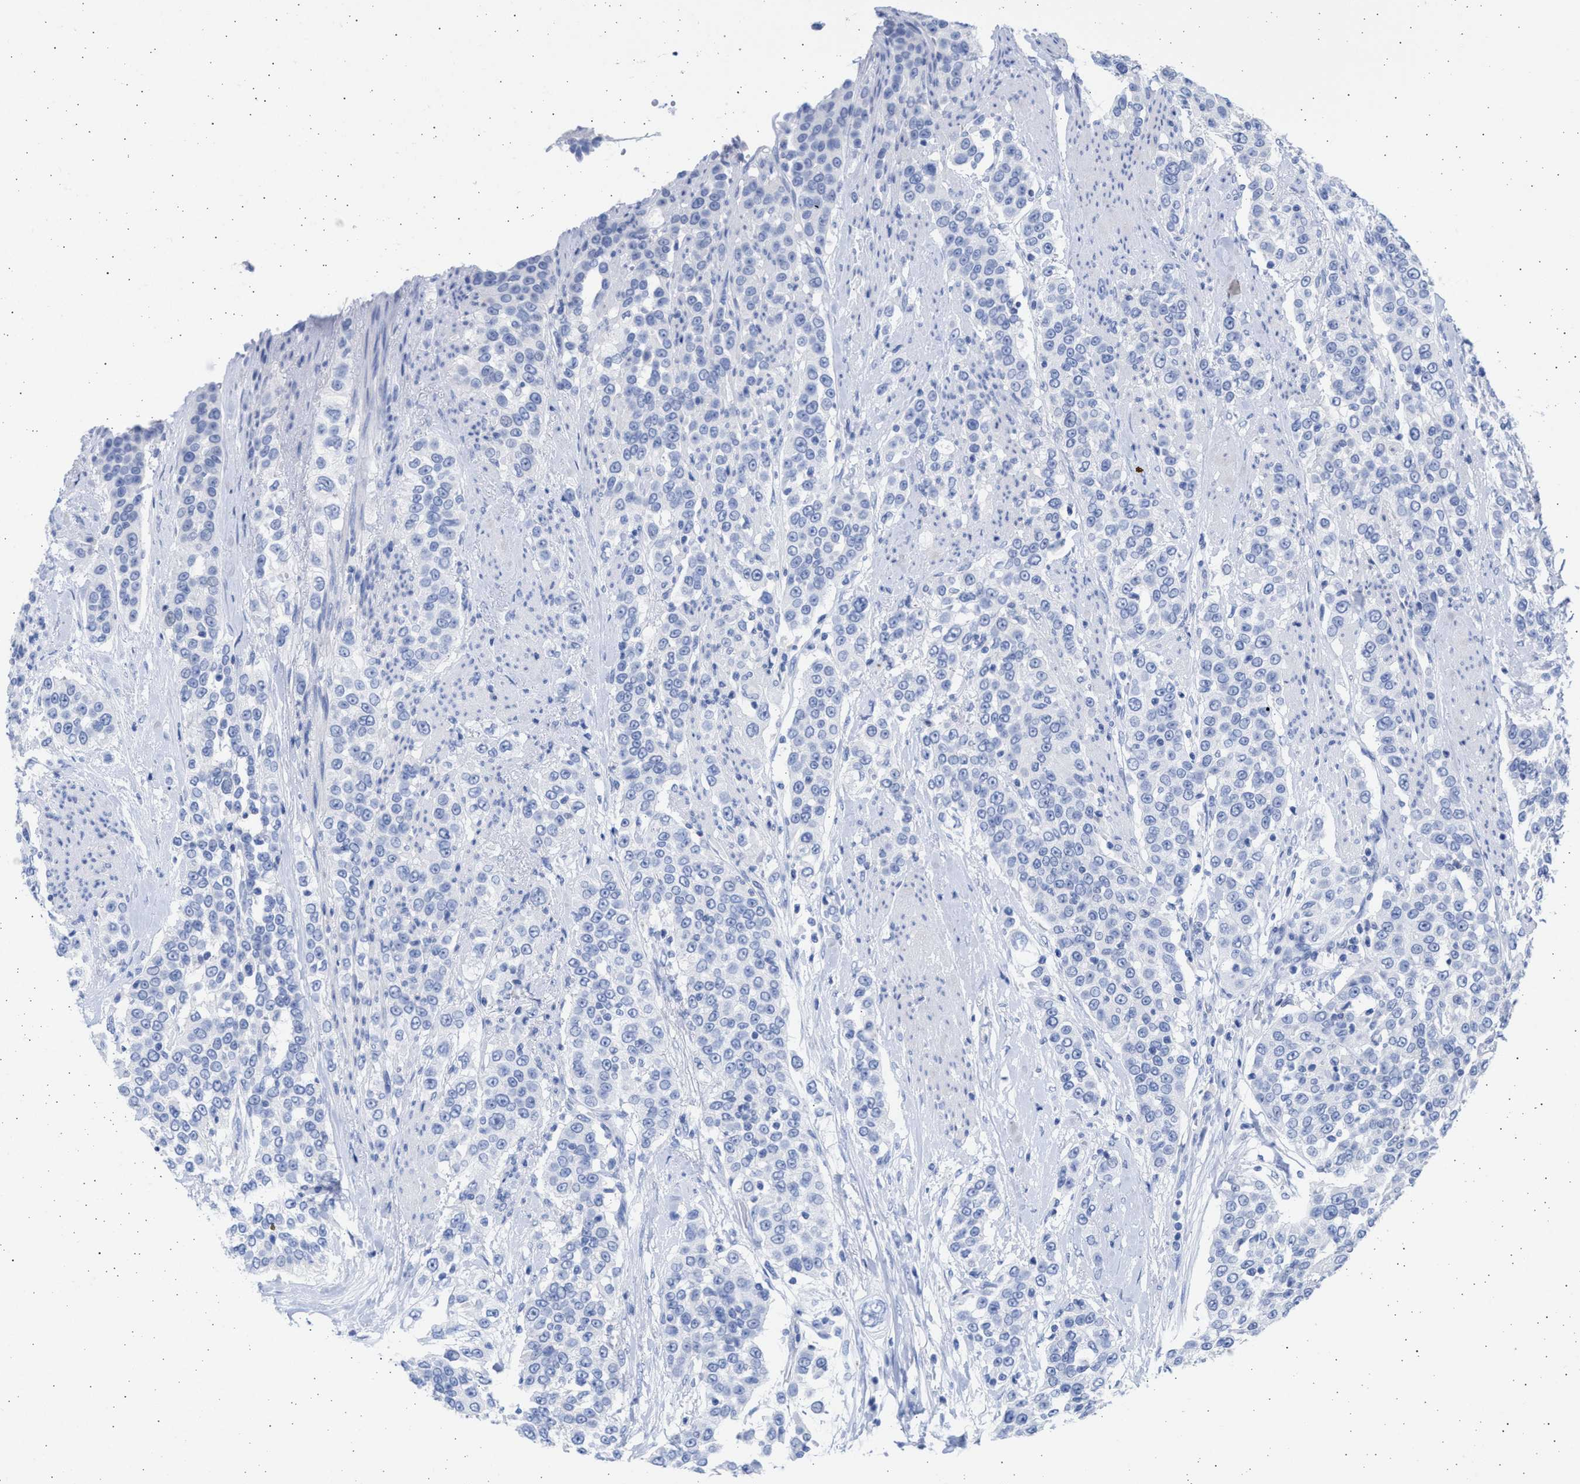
{"staining": {"intensity": "negative", "quantity": "none", "location": "none"}, "tissue": "urothelial cancer", "cell_type": "Tumor cells", "image_type": "cancer", "snomed": [{"axis": "morphology", "description": "Urothelial carcinoma, High grade"}, {"axis": "topography", "description": "Urinary bladder"}], "caption": "High magnification brightfield microscopy of urothelial cancer stained with DAB (3,3'-diaminobenzidine) (brown) and counterstained with hematoxylin (blue): tumor cells show no significant expression.", "gene": "ALDOC", "patient": {"sex": "female", "age": 80}}